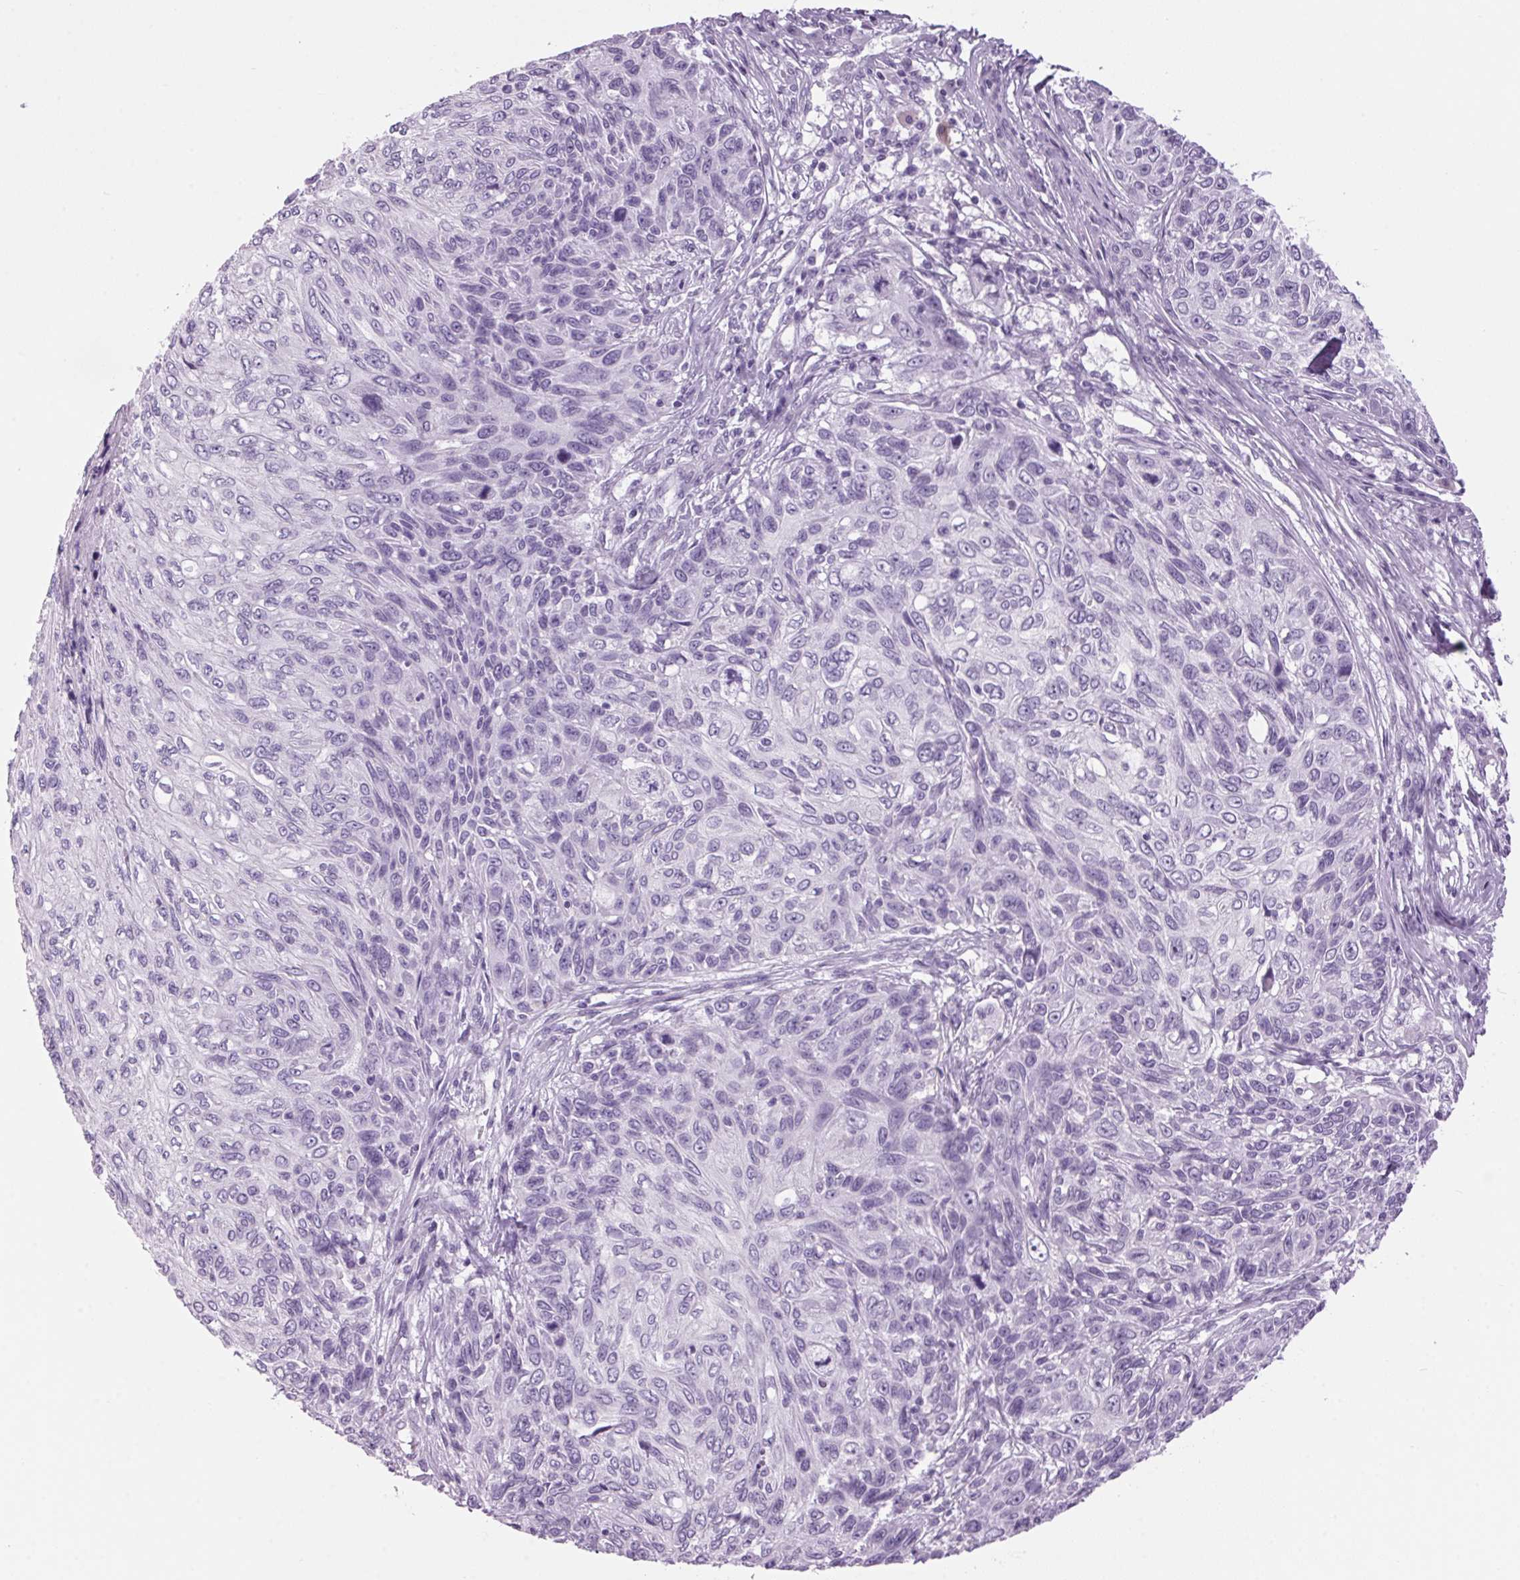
{"staining": {"intensity": "negative", "quantity": "none", "location": "none"}, "tissue": "skin cancer", "cell_type": "Tumor cells", "image_type": "cancer", "snomed": [{"axis": "morphology", "description": "Squamous cell carcinoma, NOS"}, {"axis": "topography", "description": "Skin"}], "caption": "Human skin cancer stained for a protein using IHC reveals no staining in tumor cells.", "gene": "PPP1R1A", "patient": {"sex": "male", "age": 92}}